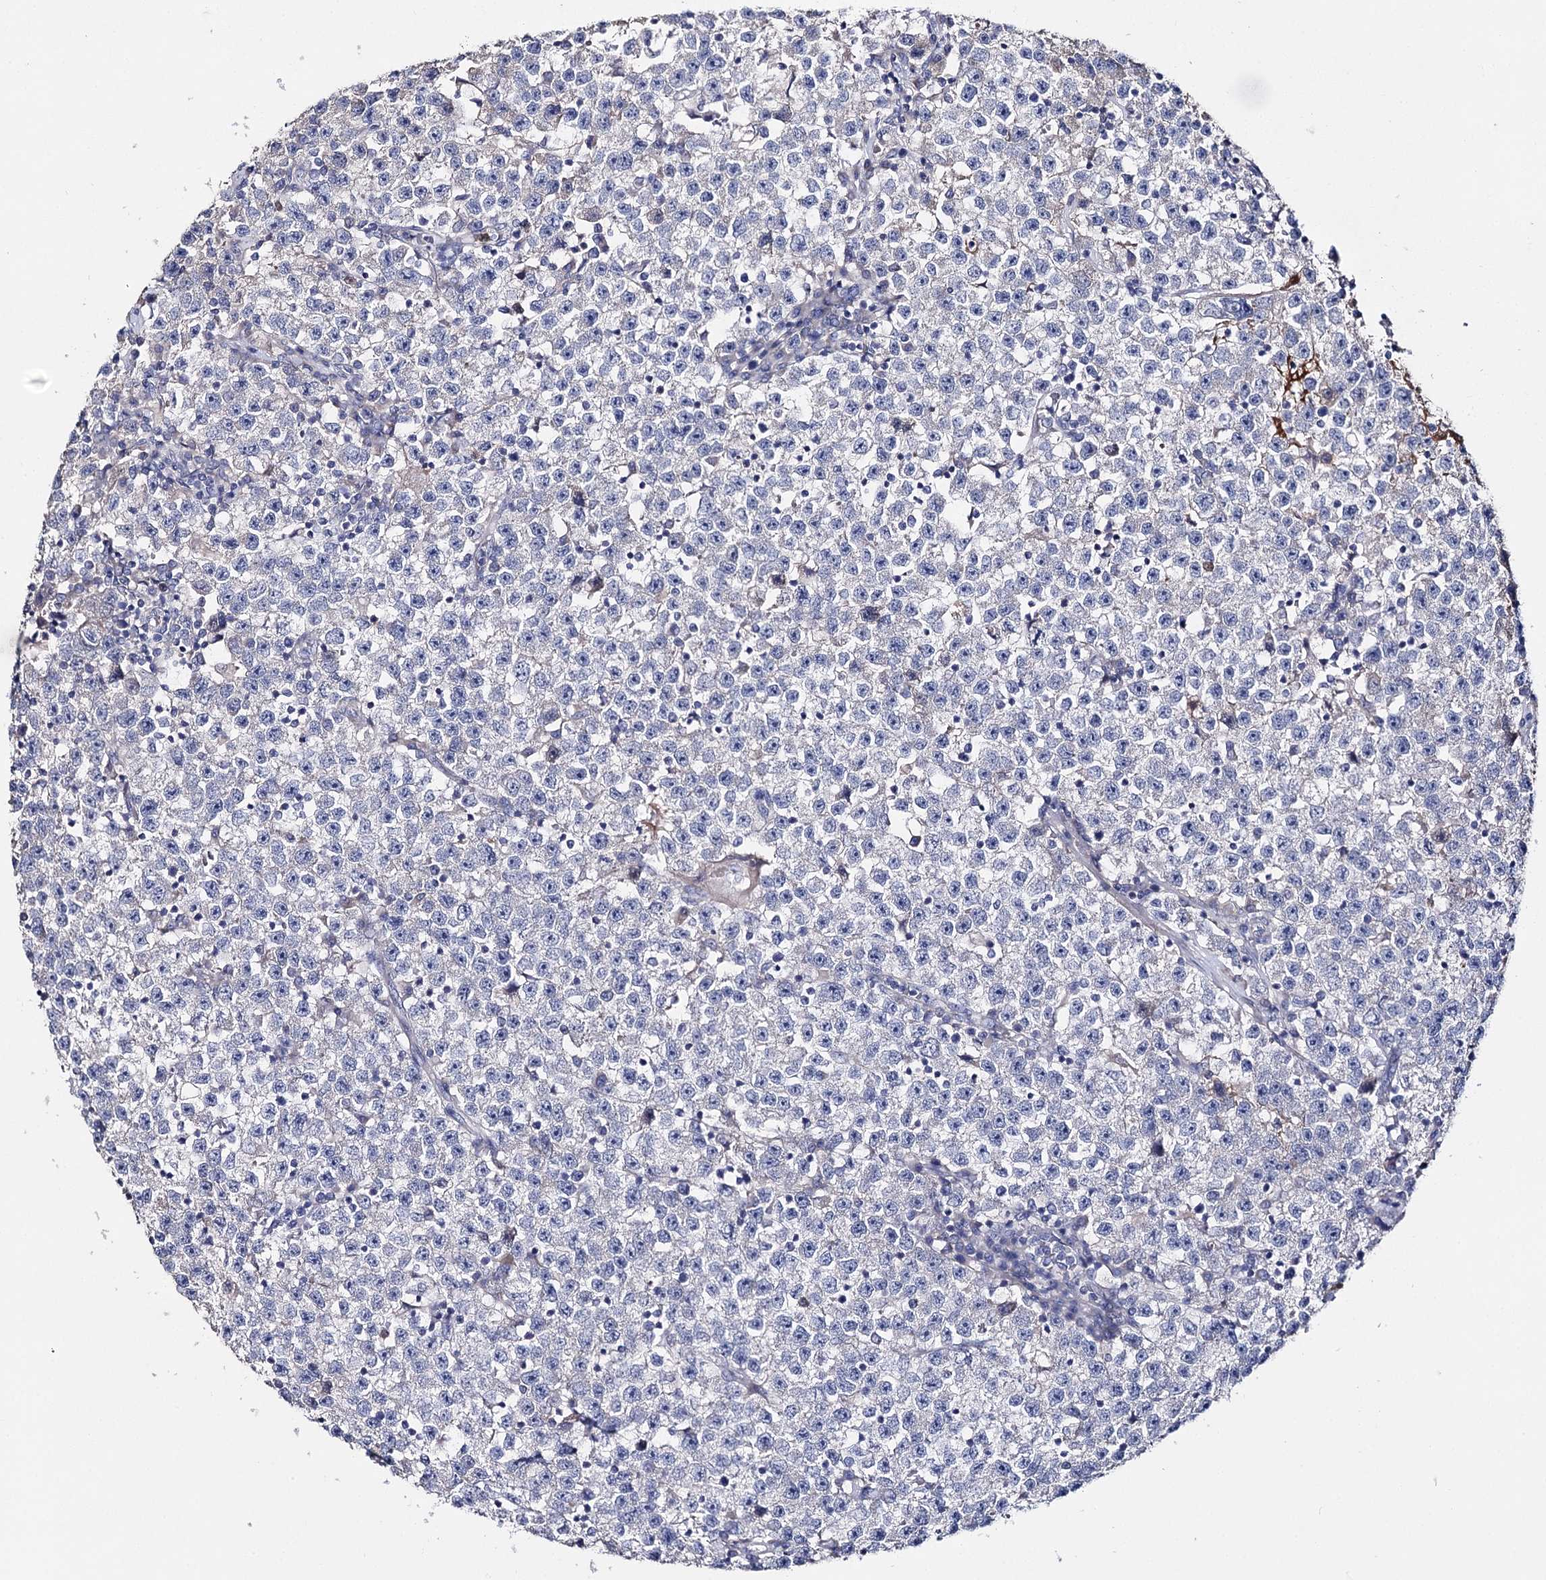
{"staining": {"intensity": "negative", "quantity": "none", "location": "none"}, "tissue": "testis cancer", "cell_type": "Tumor cells", "image_type": "cancer", "snomed": [{"axis": "morphology", "description": "Seminoma, NOS"}, {"axis": "topography", "description": "Testis"}], "caption": "Immunohistochemical staining of testis seminoma demonstrates no significant expression in tumor cells.", "gene": "NRAP", "patient": {"sex": "male", "age": 22}}